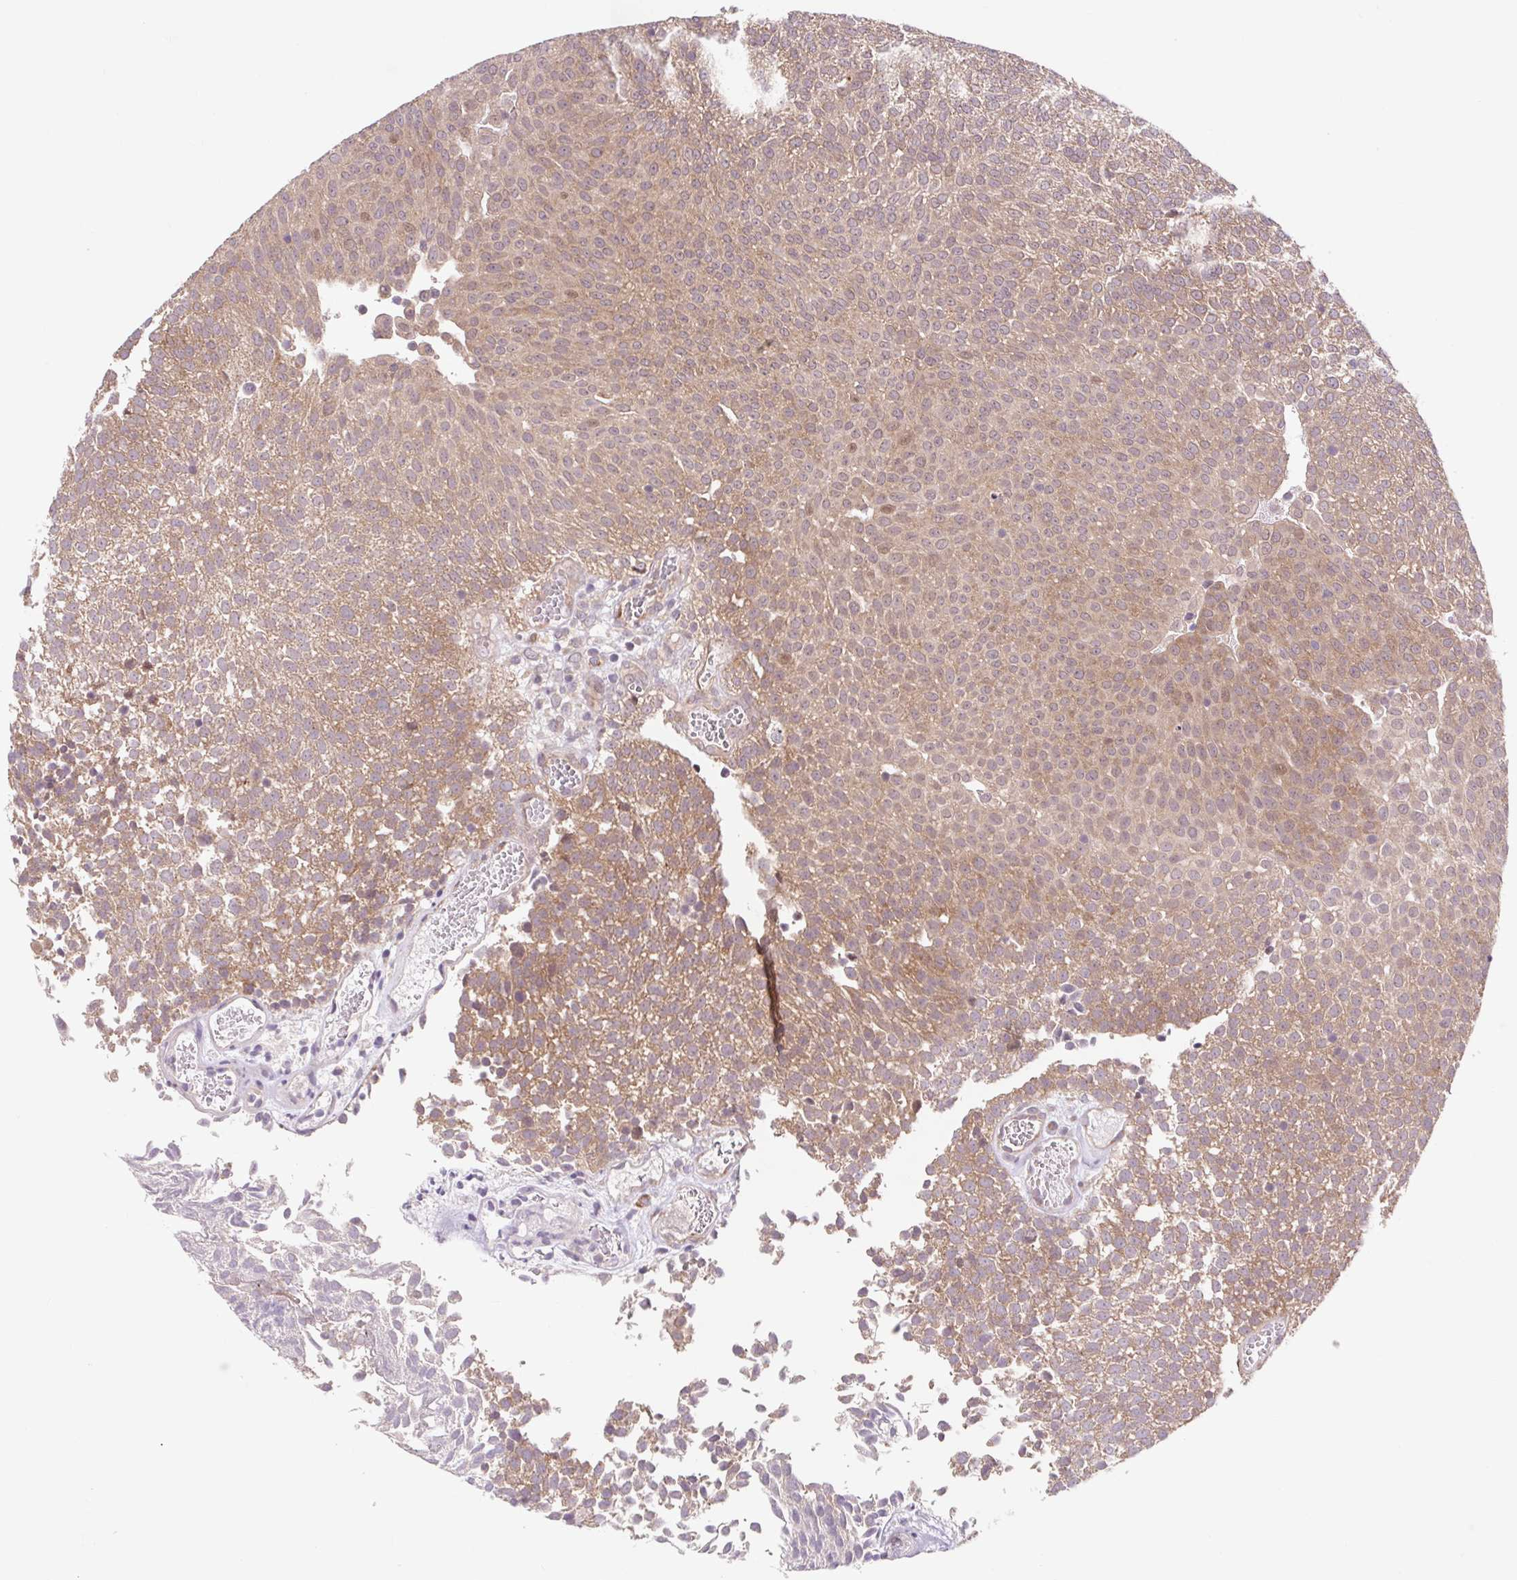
{"staining": {"intensity": "moderate", "quantity": ">75%", "location": "cytoplasmic/membranous"}, "tissue": "urothelial cancer", "cell_type": "Tumor cells", "image_type": "cancer", "snomed": [{"axis": "morphology", "description": "Urothelial carcinoma, Low grade"}, {"axis": "topography", "description": "Urinary bladder"}], "caption": "Tumor cells display moderate cytoplasmic/membranous staining in about >75% of cells in low-grade urothelial carcinoma.", "gene": "HFE", "patient": {"sex": "female", "age": 79}}